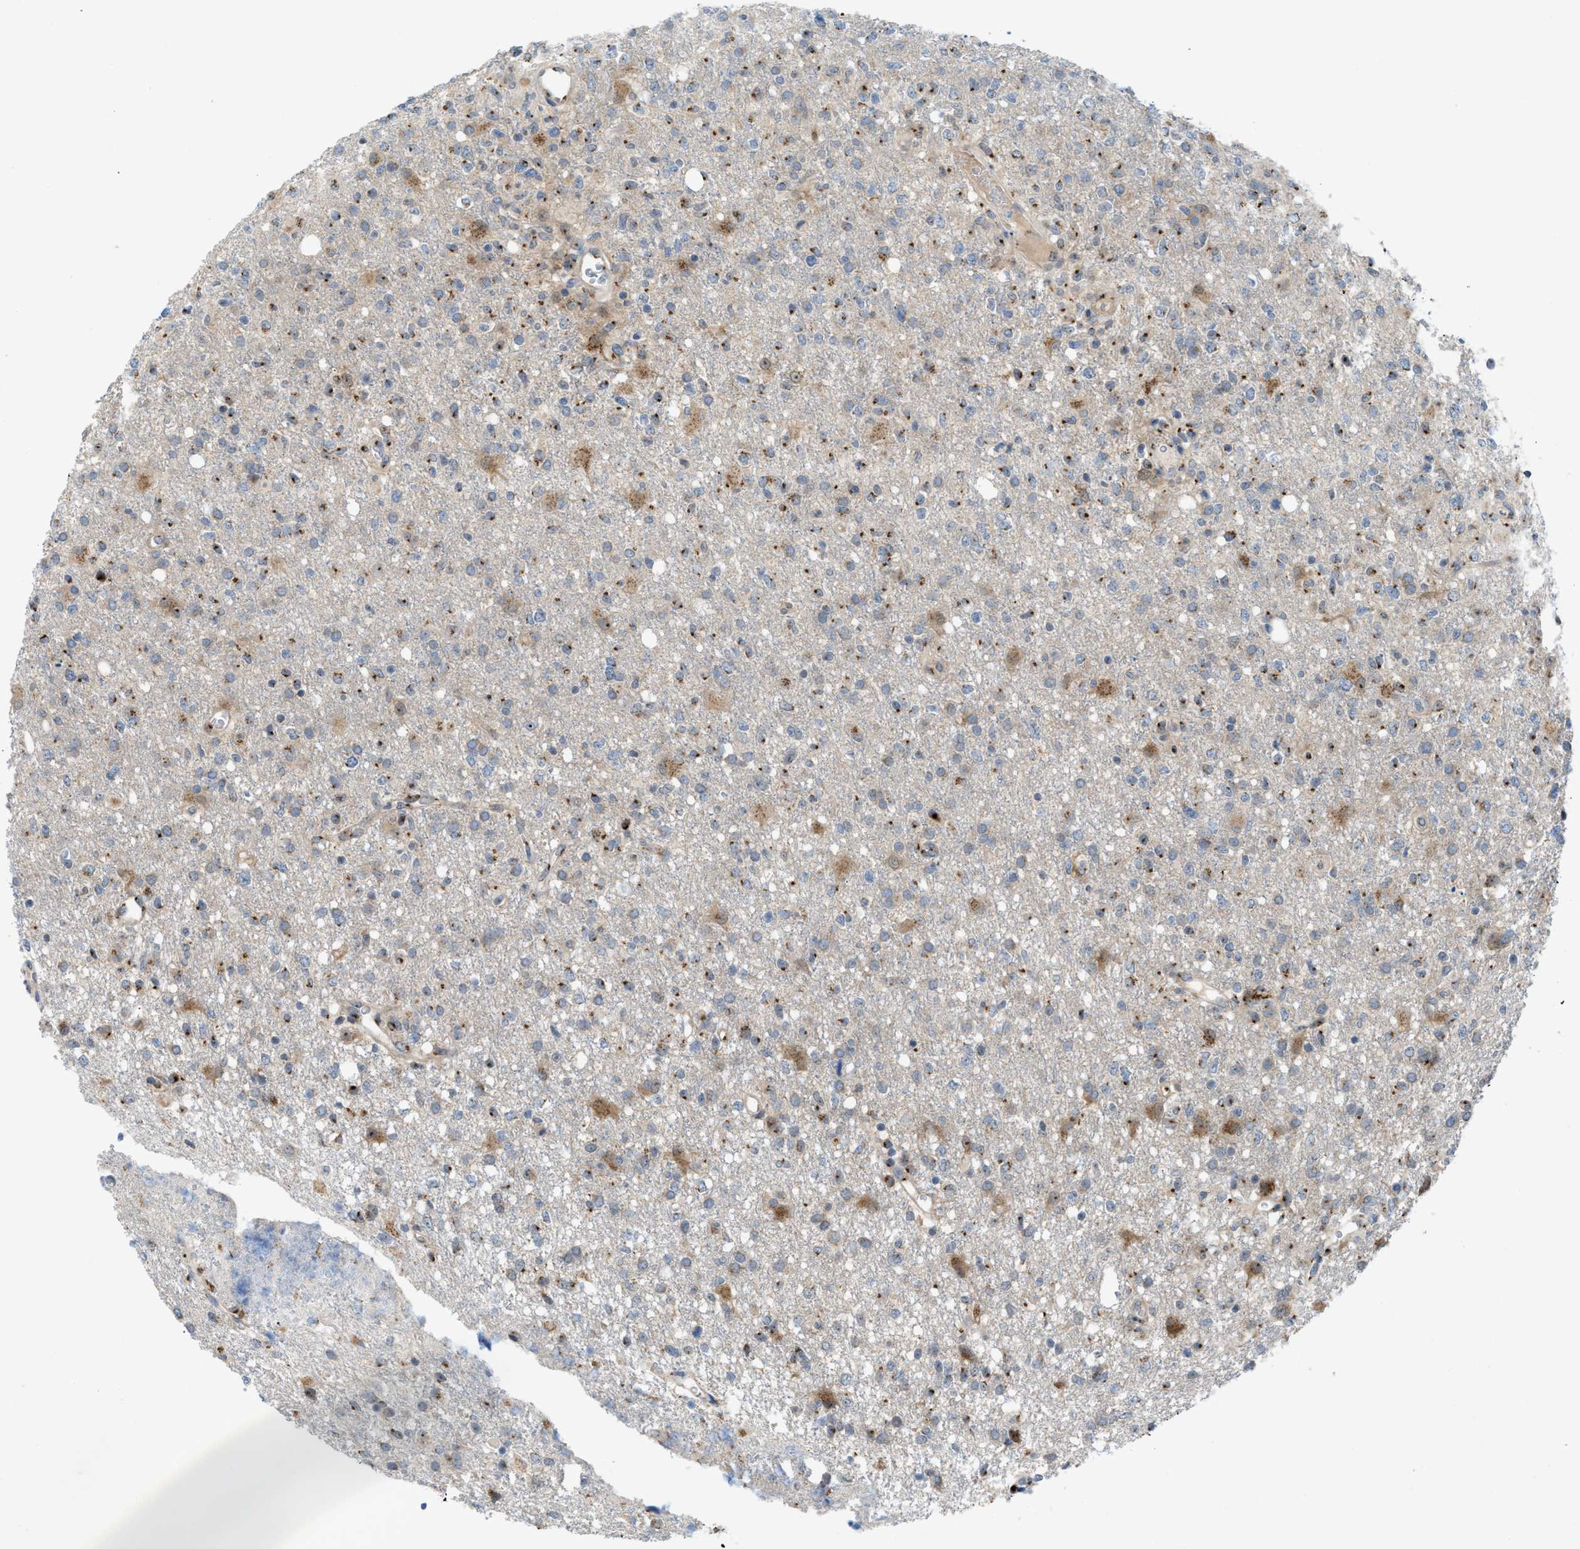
{"staining": {"intensity": "moderate", "quantity": ">75%", "location": "cytoplasmic/membranous"}, "tissue": "glioma", "cell_type": "Tumor cells", "image_type": "cancer", "snomed": [{"axis": "morphology", "description": "Glioma, malignant, High grade"}, {"axis": "topography", "description": "Brain"}], "caption": "Protein analysis of glioma tissue shows moderate cytoplasmic/membranous staining in about >75% of tumor cells. (DAB IHC, brown staining for protein, blue staining for nuclei).", "gene": "SLC38A10", "patient": {"sex": "female", "age": 57}}